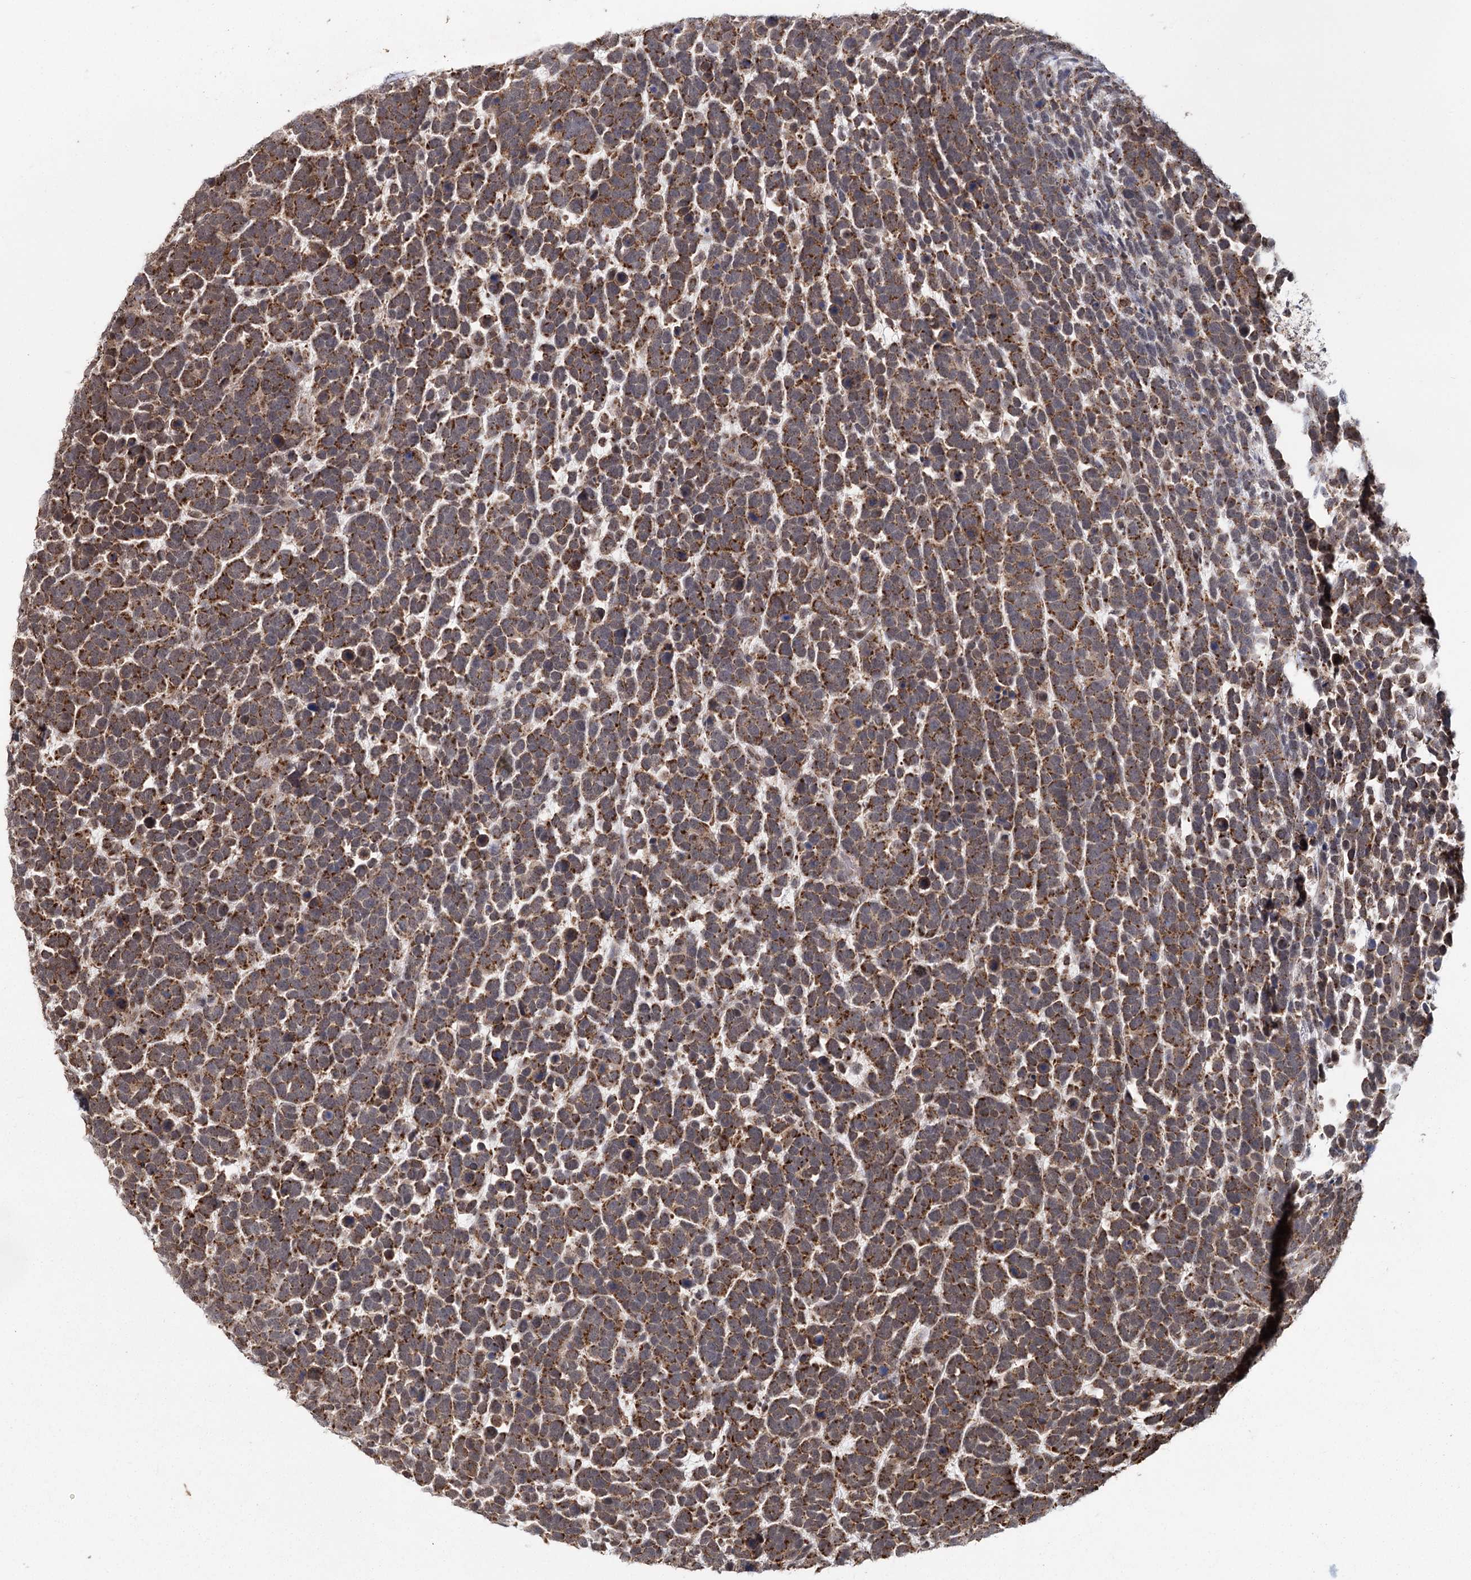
{"staining": {"intensity": "strong", "quantity": ">75%", "location": "cytoplasmic/membranous"}, "tissue": "urothelial cancer", "cell_type": "Tumor cells", "image_type": "cancer", "snomed": [{"axis": "morphology", "description": "Urothelial carcinoma, High grade"}, {"axis": "topography", "description": "Urinary bladder"}], "caption": "An image of urothelial cancer stained for a protein exhibits strong cytoplasmic/membranous brown staining in tumor cells.", "gene": "ZCCHC24", "patient": {"sex": "female", "age": 82}}